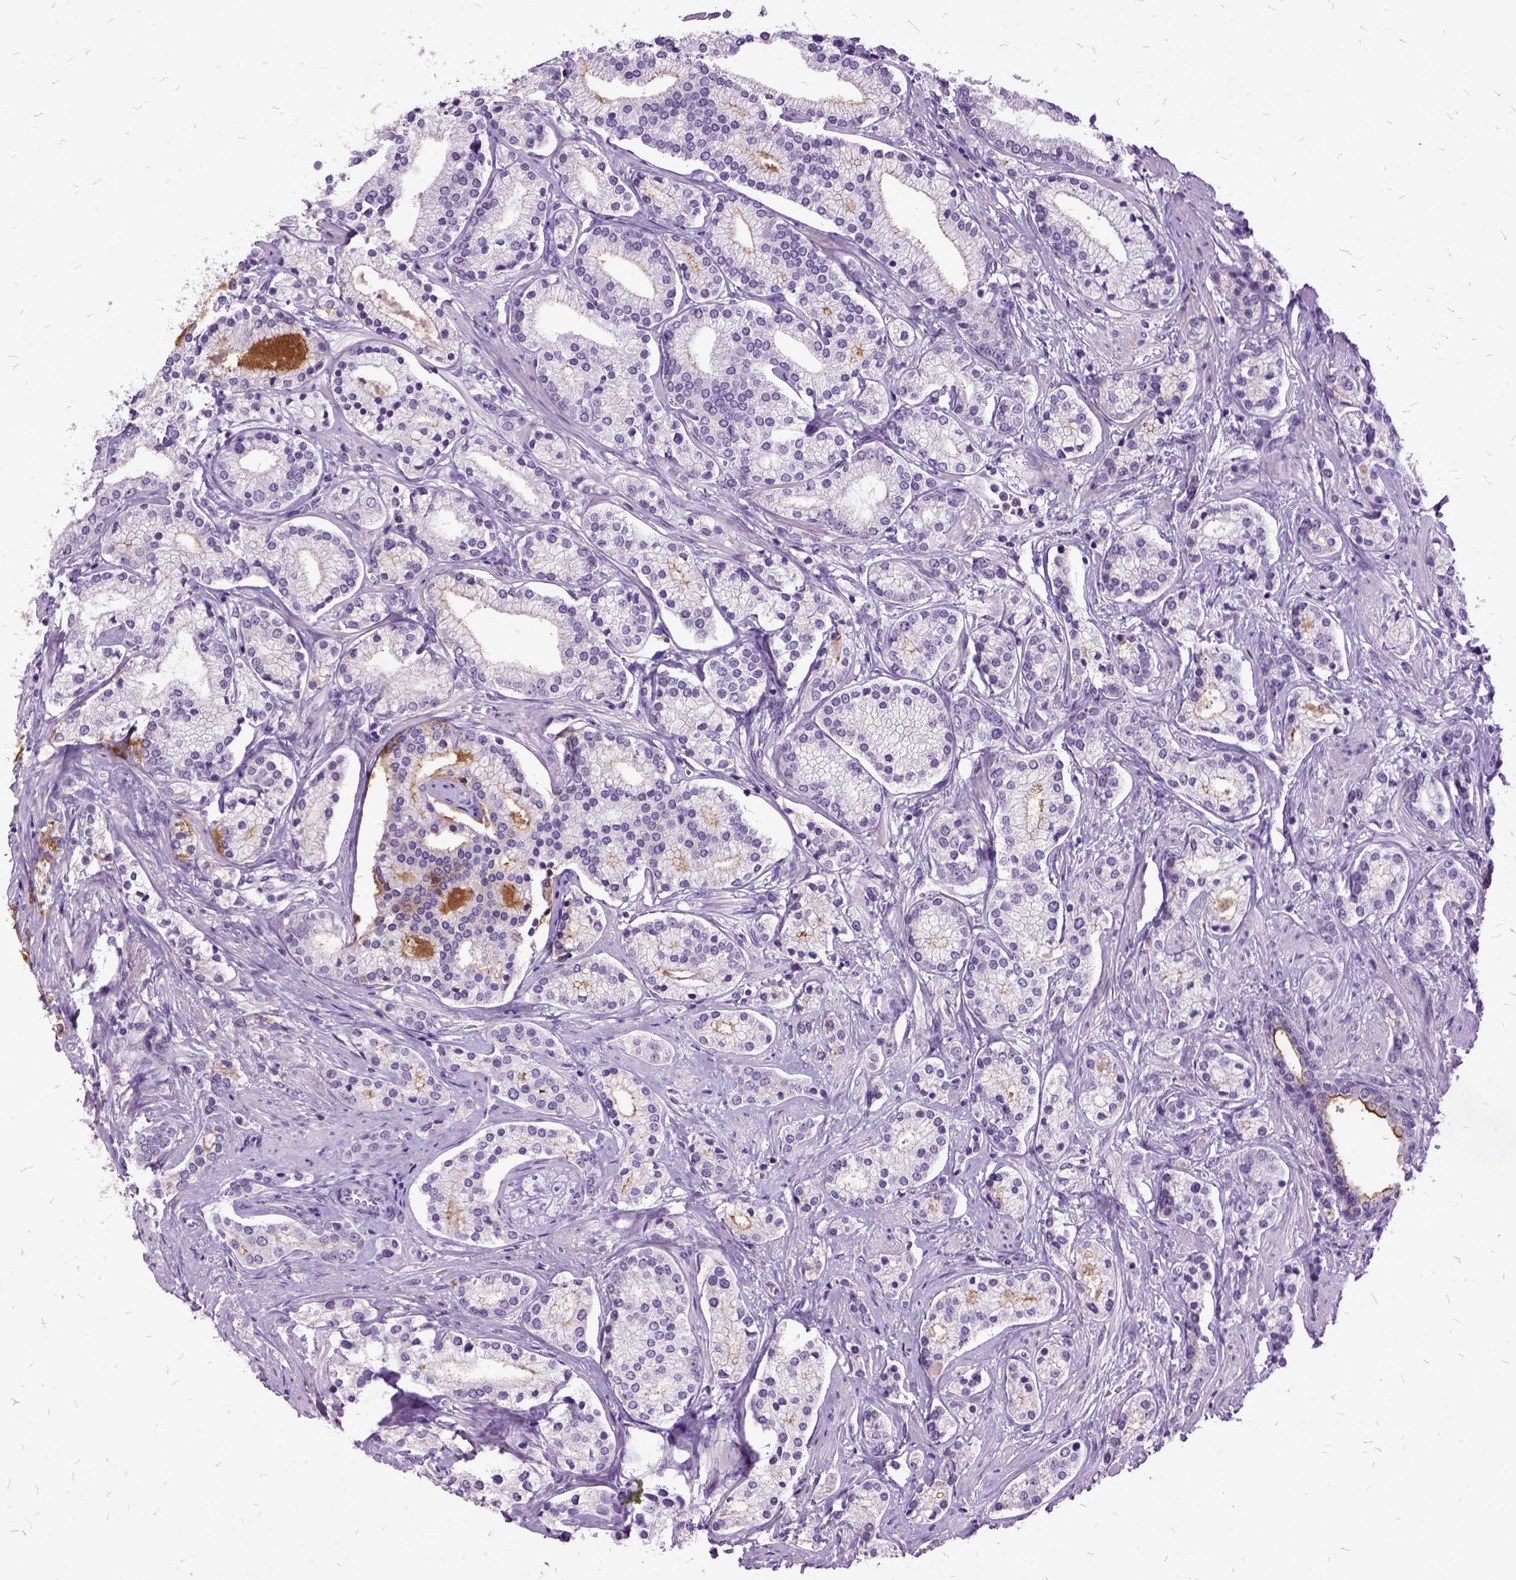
{"staining": {"intensity": "negative", "quantity": "none", "location": "none"}, "tissue": "prostate cancer", "cell_type": "Tumor cells", "image_type": "cancer", "snomed": [{"axis": "morphology", "description": "Adenocarcinoma, High grade"}, {"axis": "topography", "description": "Prostate"}], "caption": "High power microscopy photomicrograph of an IHC histopathology image of high-grade adenocarcinoma (prostate), revealing no significant staining in tumor cells.", "gene": "MME", "patient": {"sex": "male", "age": 58}}